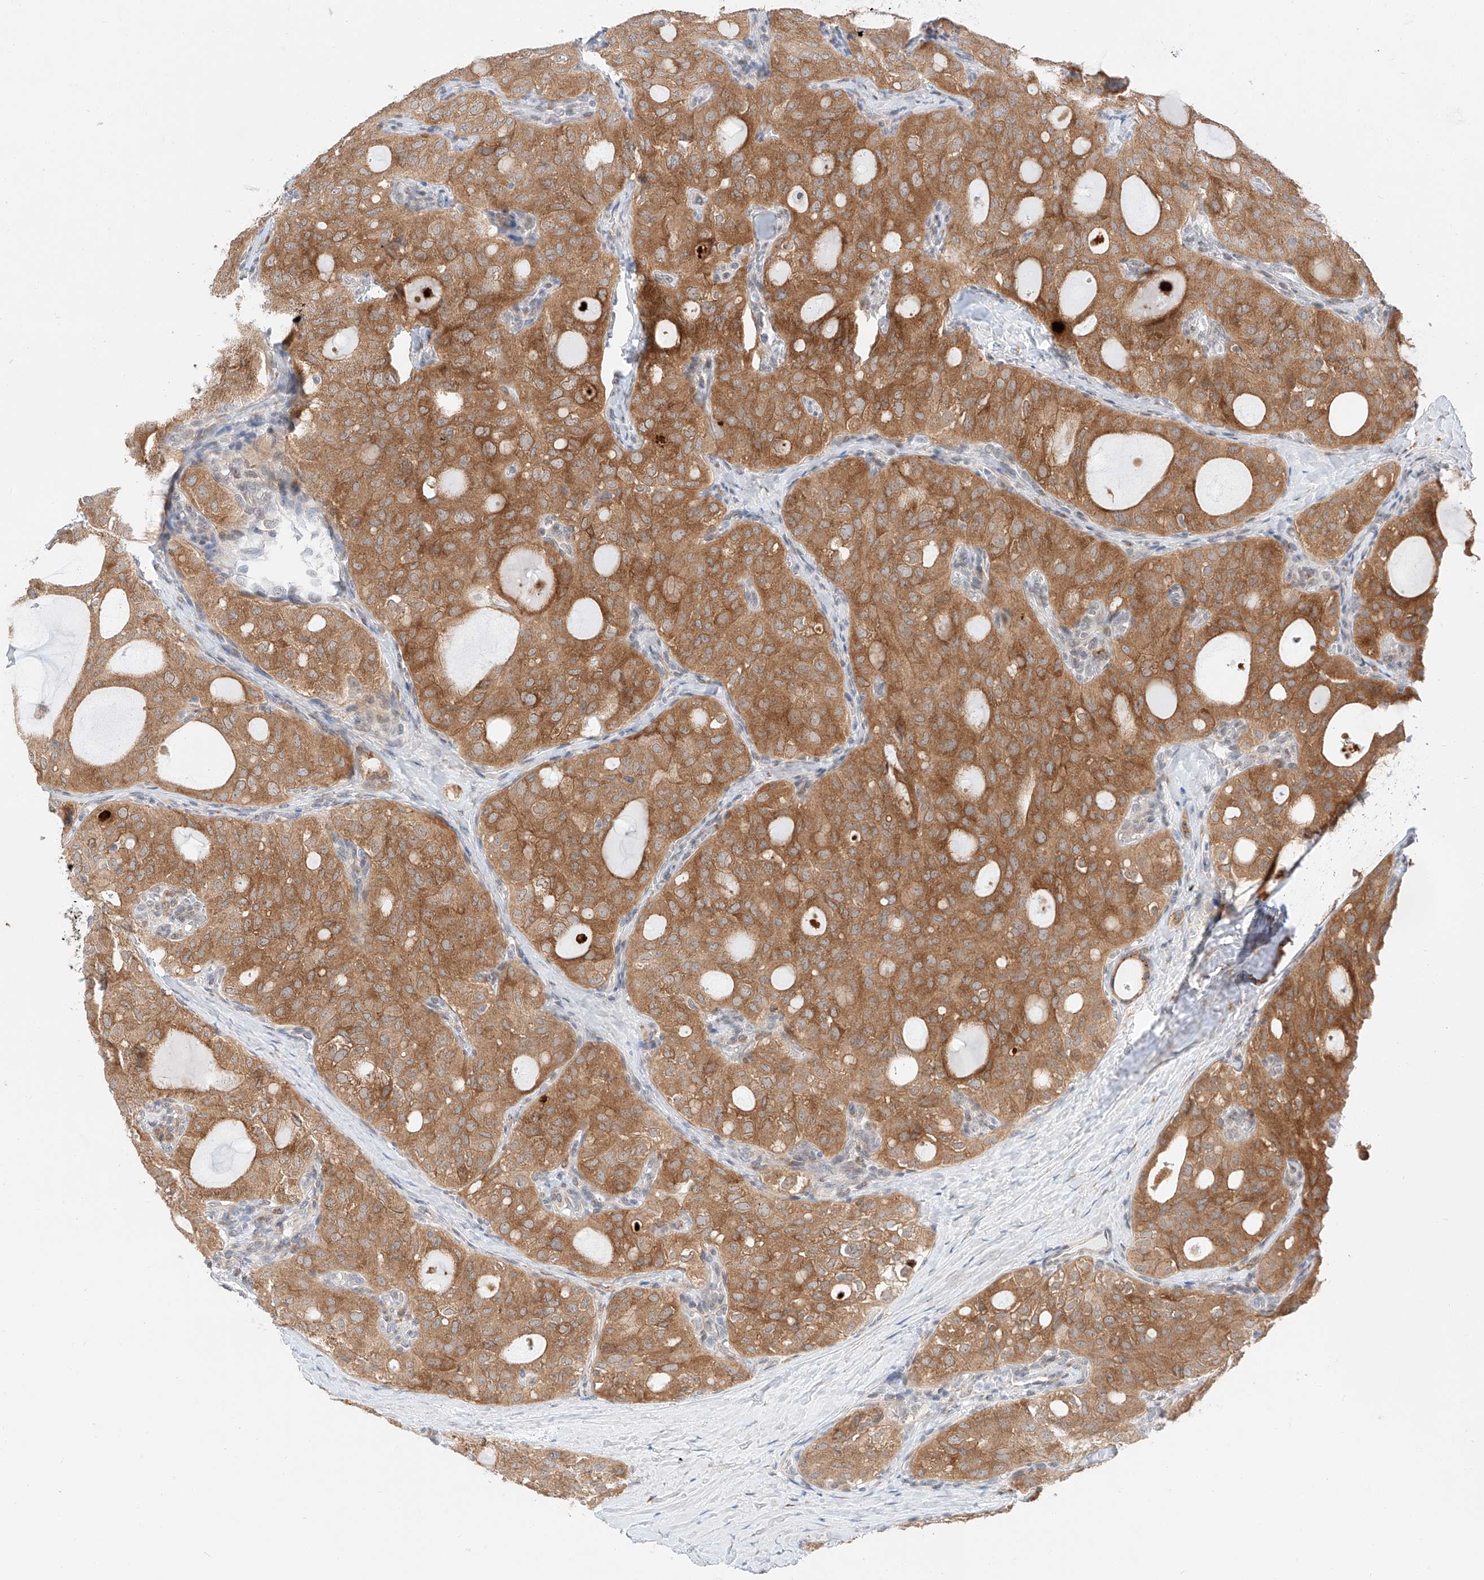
{"staining": {"intensity": "moderate", "quantity": ">75%", "location": "cytoplasmic/membranous"}, "tissue": "thyroid cancer", "cell_type": "Tumor cells", "image_type": "cancer", "snomed": [{"axis": "morphology", "description": "Follicular adenoma carcinoma, NOS"}, {"axis": "topography", "description": "Thyroid gland"}], "caption": "Moderate cytoplasmic/membranous staining for a protein is seen in about >75% of tumor cells of thyroid follicular adenoma carcinoma using immunohistochemistry (IHC).", "gene": "CARMIL1", "patient": {"sex": "male", "age": 75}}